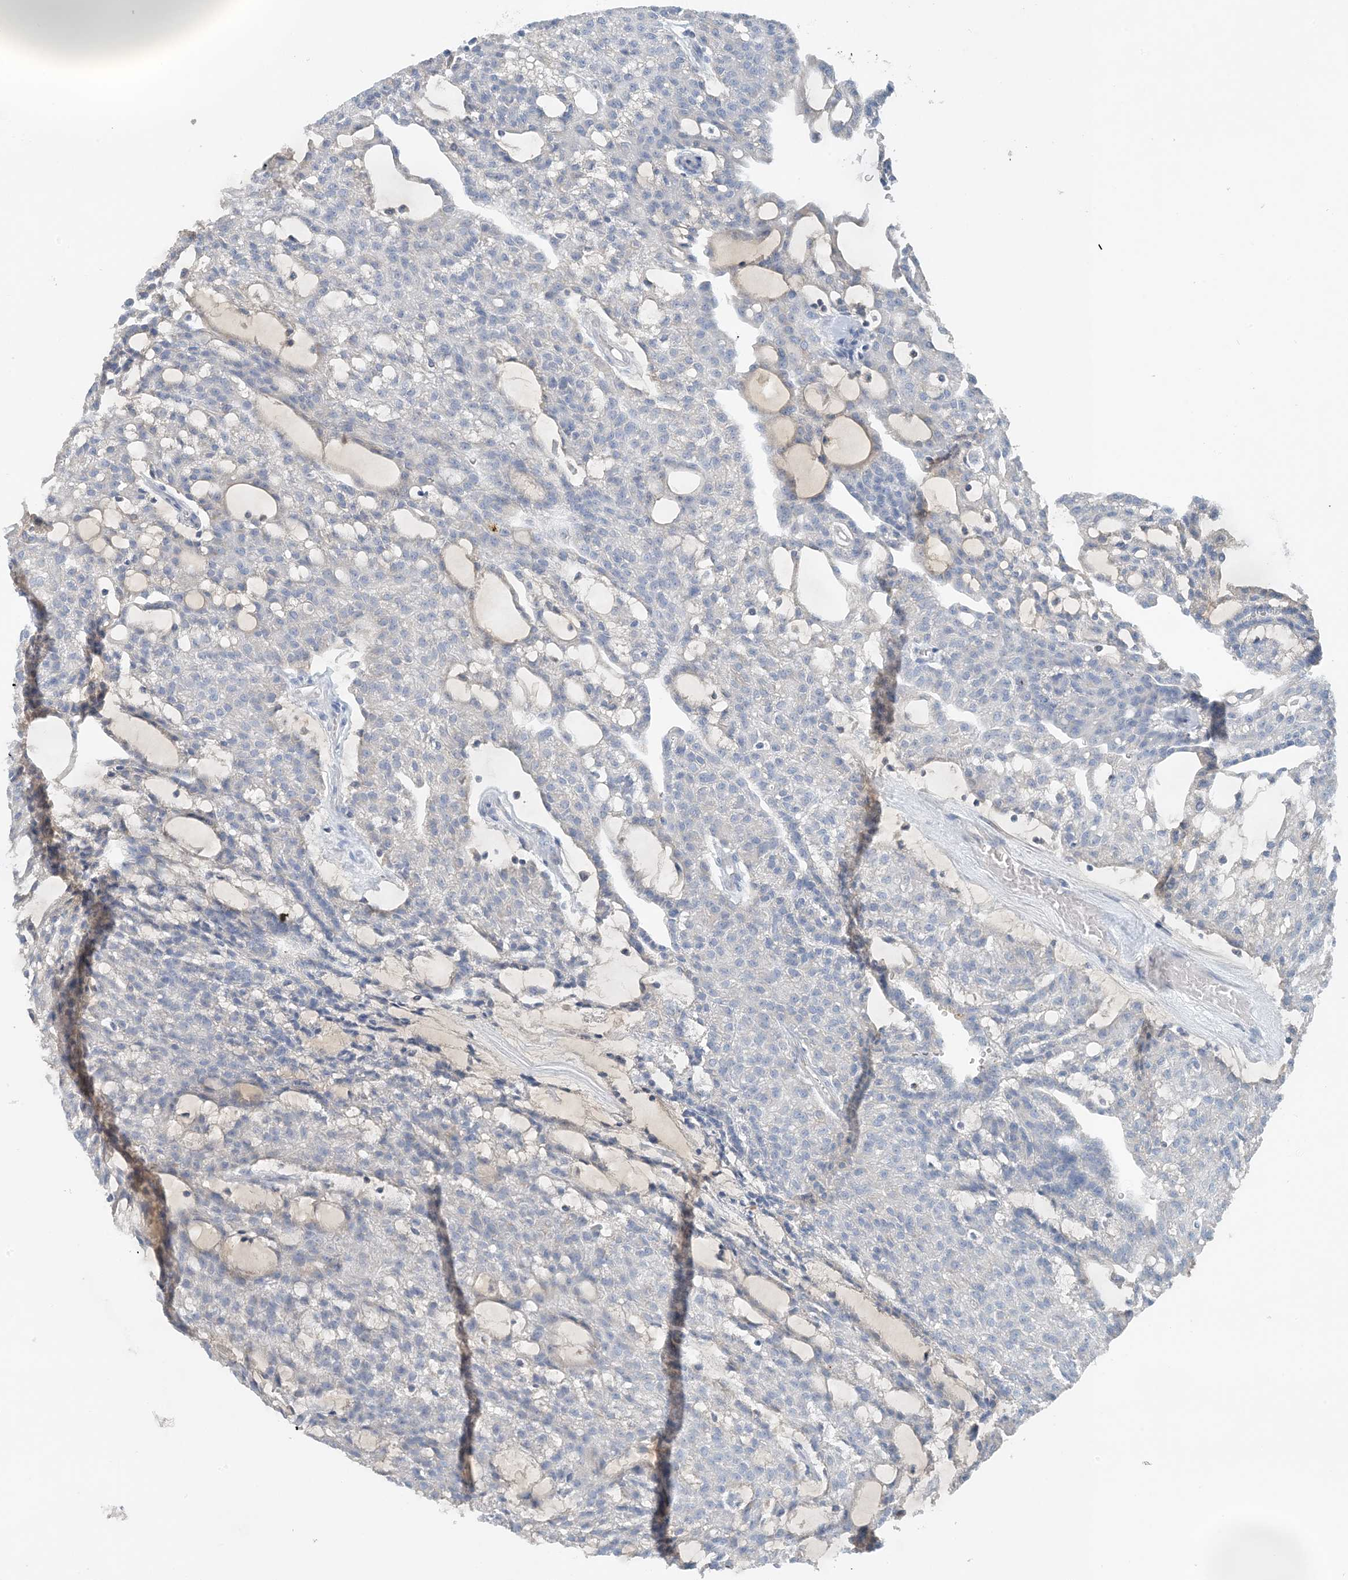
{"staining": {"intensity": "negative", "quantity": "none", "location": "none"}, "tissue": "renal cancer", "cell_type": "Tumor cells", "image_type": "cancer", "snomed": [{"axis": "morphology", "description": "Adenocarcinoma, NOS"}, {"axis": "topography", "description": "Kidney"}], "caption": "The micrograph reveals no significant expression in tumor cells of renal adenocarcinoma.", "gene": "CTRL", "patient": {"sex": "male", "age": 63}}